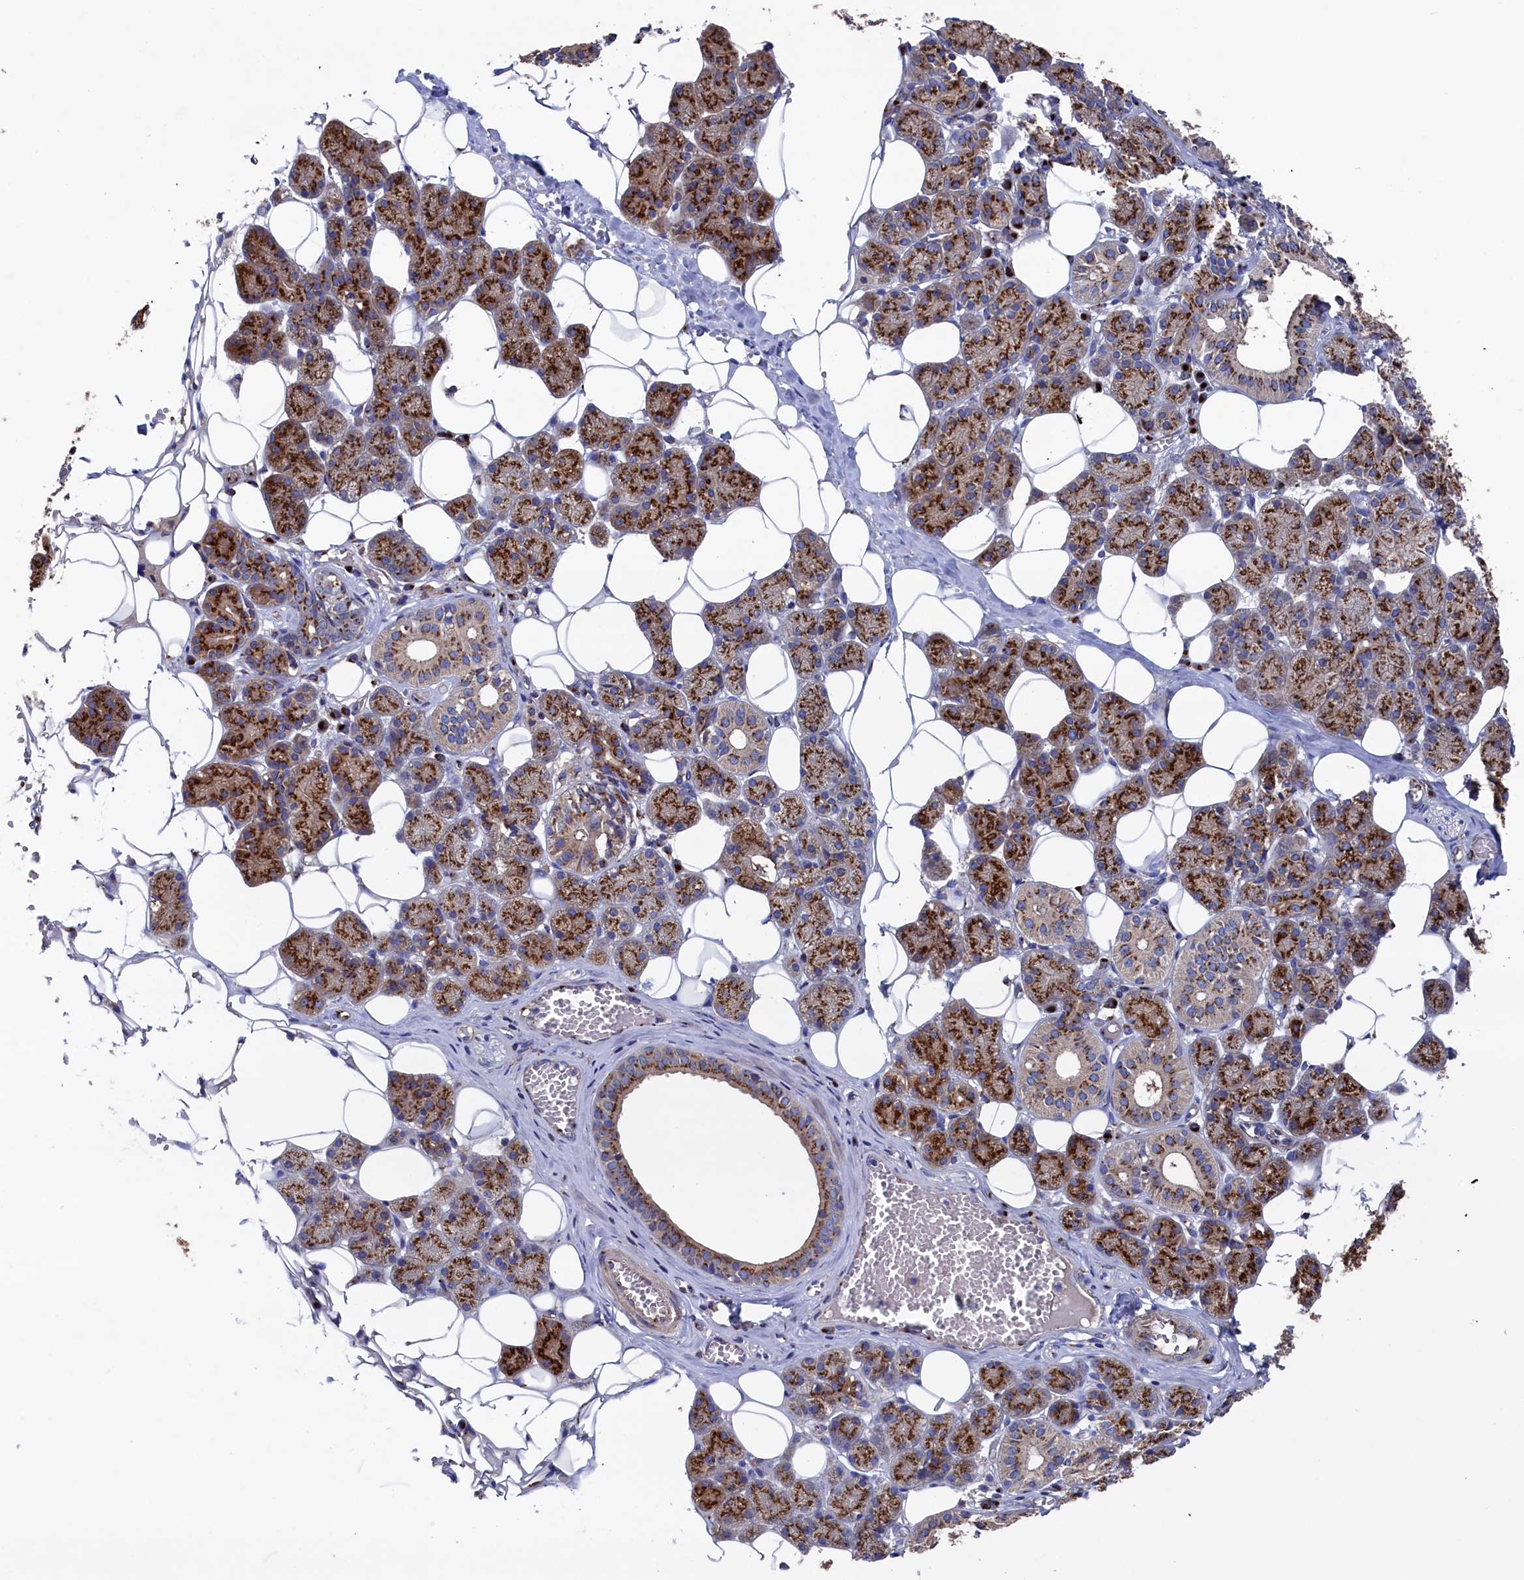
{"staining": {"intensity": "strong", "quantity": ">75%", "location": "cytoplasmic/membranous"}, "tissue": "salivary gland", "cell_type": "Glandular cells", "image_type": "normal", "snomed": [{"axis": "morphology", "description": "Normal tissue, NOS"}, {"axis": "topography", "description": "Salivary gland"}], "caption": "Brown immunohistochemical staining in benign salivary gland exhibits strong cytoplasmic/membranous staining in about >75% of glandular cells.", "gene": "PRRC1", "patient": {"sex": "female", "age": 33}}